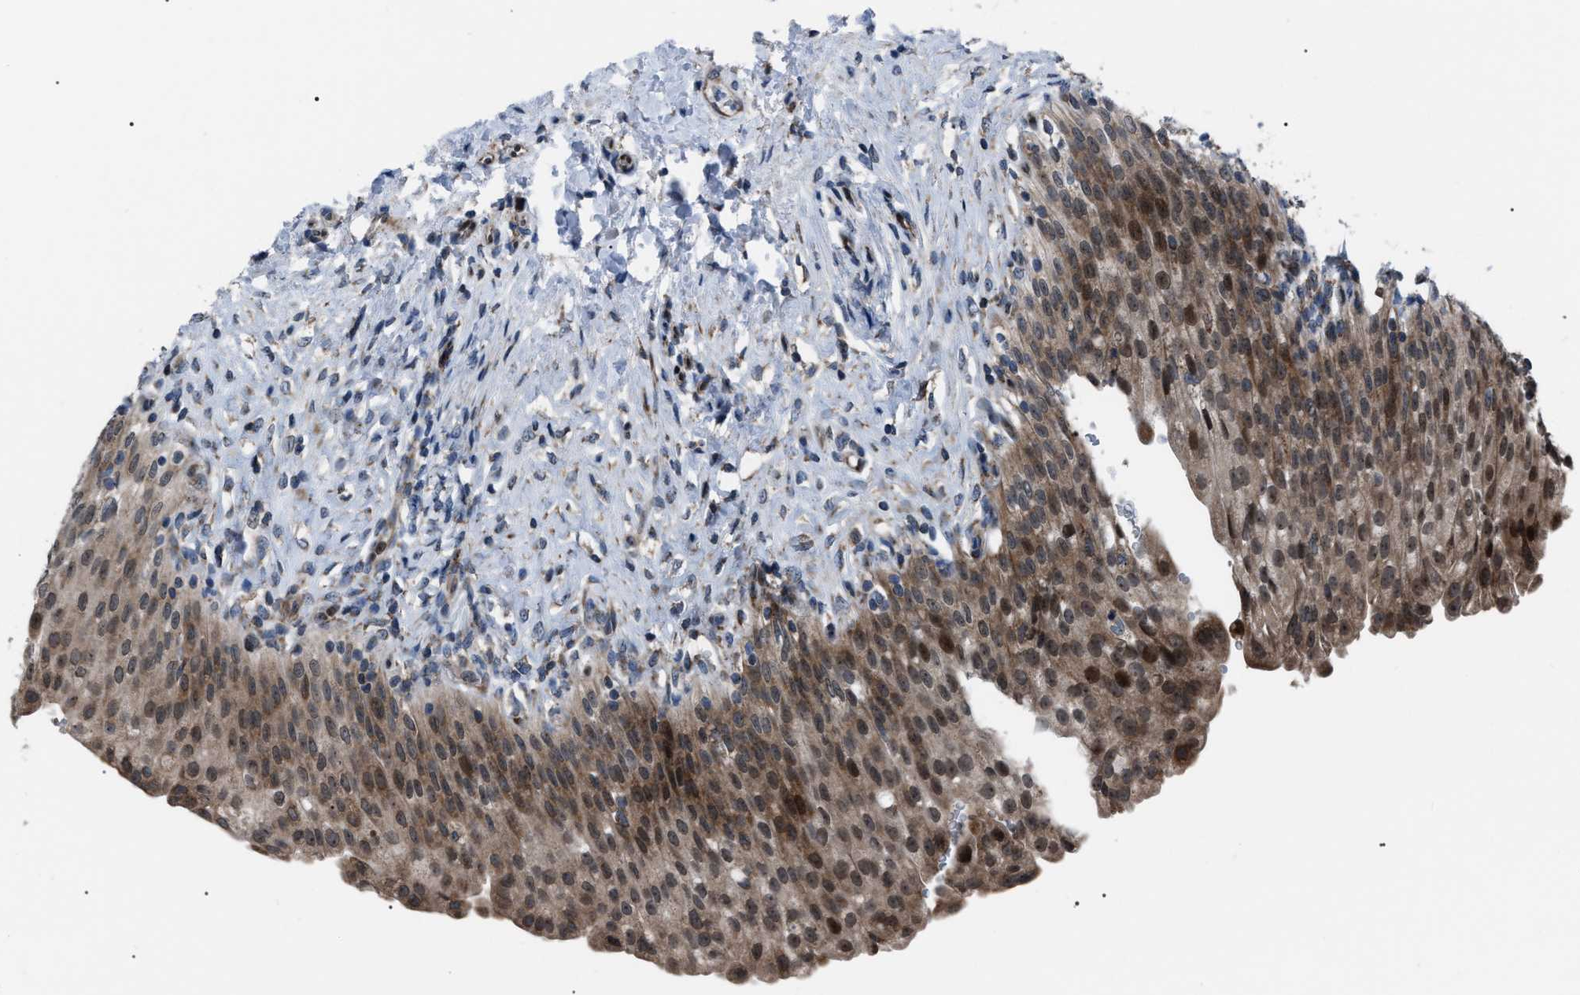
{"staining": {"intensity": "moderate", "quantity": ">75%", "location": "cytoplasmic/membranous"}, "tissue": "urinary bladder", "cell_type": "Urothelial cells", "image_type": "normal", "snomed": [{"axis": "morphology", "description": "Urothelial carcinoma, High grade"}, {"axis": "topography", "description": "Urinary bladder"}], "caption": "Human urinary bladder stained with a brown dye exhibits moderate cytoplasmic/membranous positive positivity in approximately >75% of urothelial cells.", "gene": "AGO2", "patient": {"sex": "male", "age": 46}}